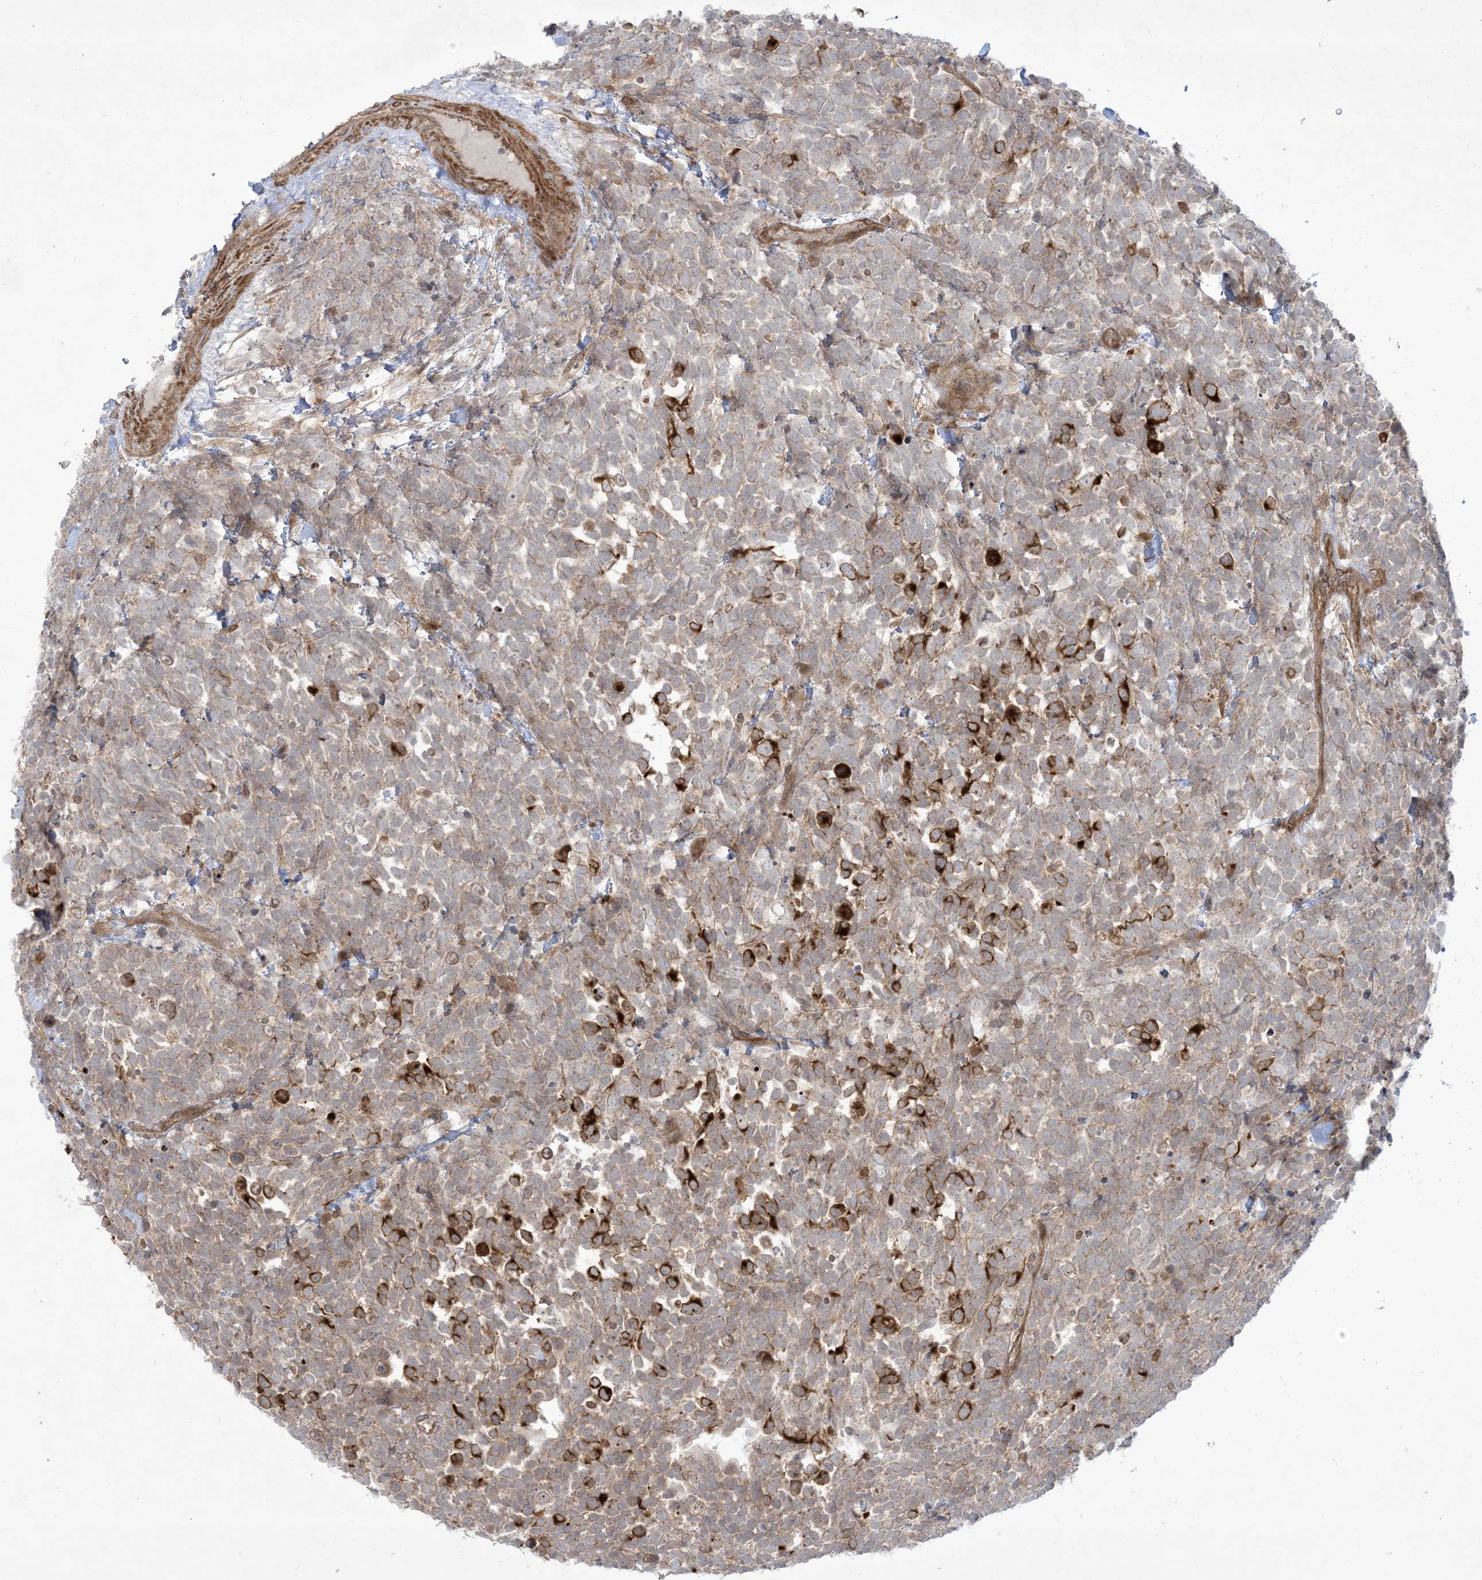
{"staining": {"intensity": "strong", "quantity": "<25%", "location": "cytoplasmic/membranous"}, "tissue": "urothelial cancer", "cell_type": "Tumor cells", "image_type": "cancer", "snomed": [{"axis": "morphology", "description": "Urothelial carcinoma, High grade"}, {"axis": "topography", "description": "Urinary bladder"}], "caption": "DAB (3,3'-diaminobenzidine) immunohistochemical staining of urothelial cancer exhibits strong cytoplasmic/membranous protein positivity in about <25% of tumor cells.", "gene": "SOGA3", "patient": {"sex": "female", "age": 82}}